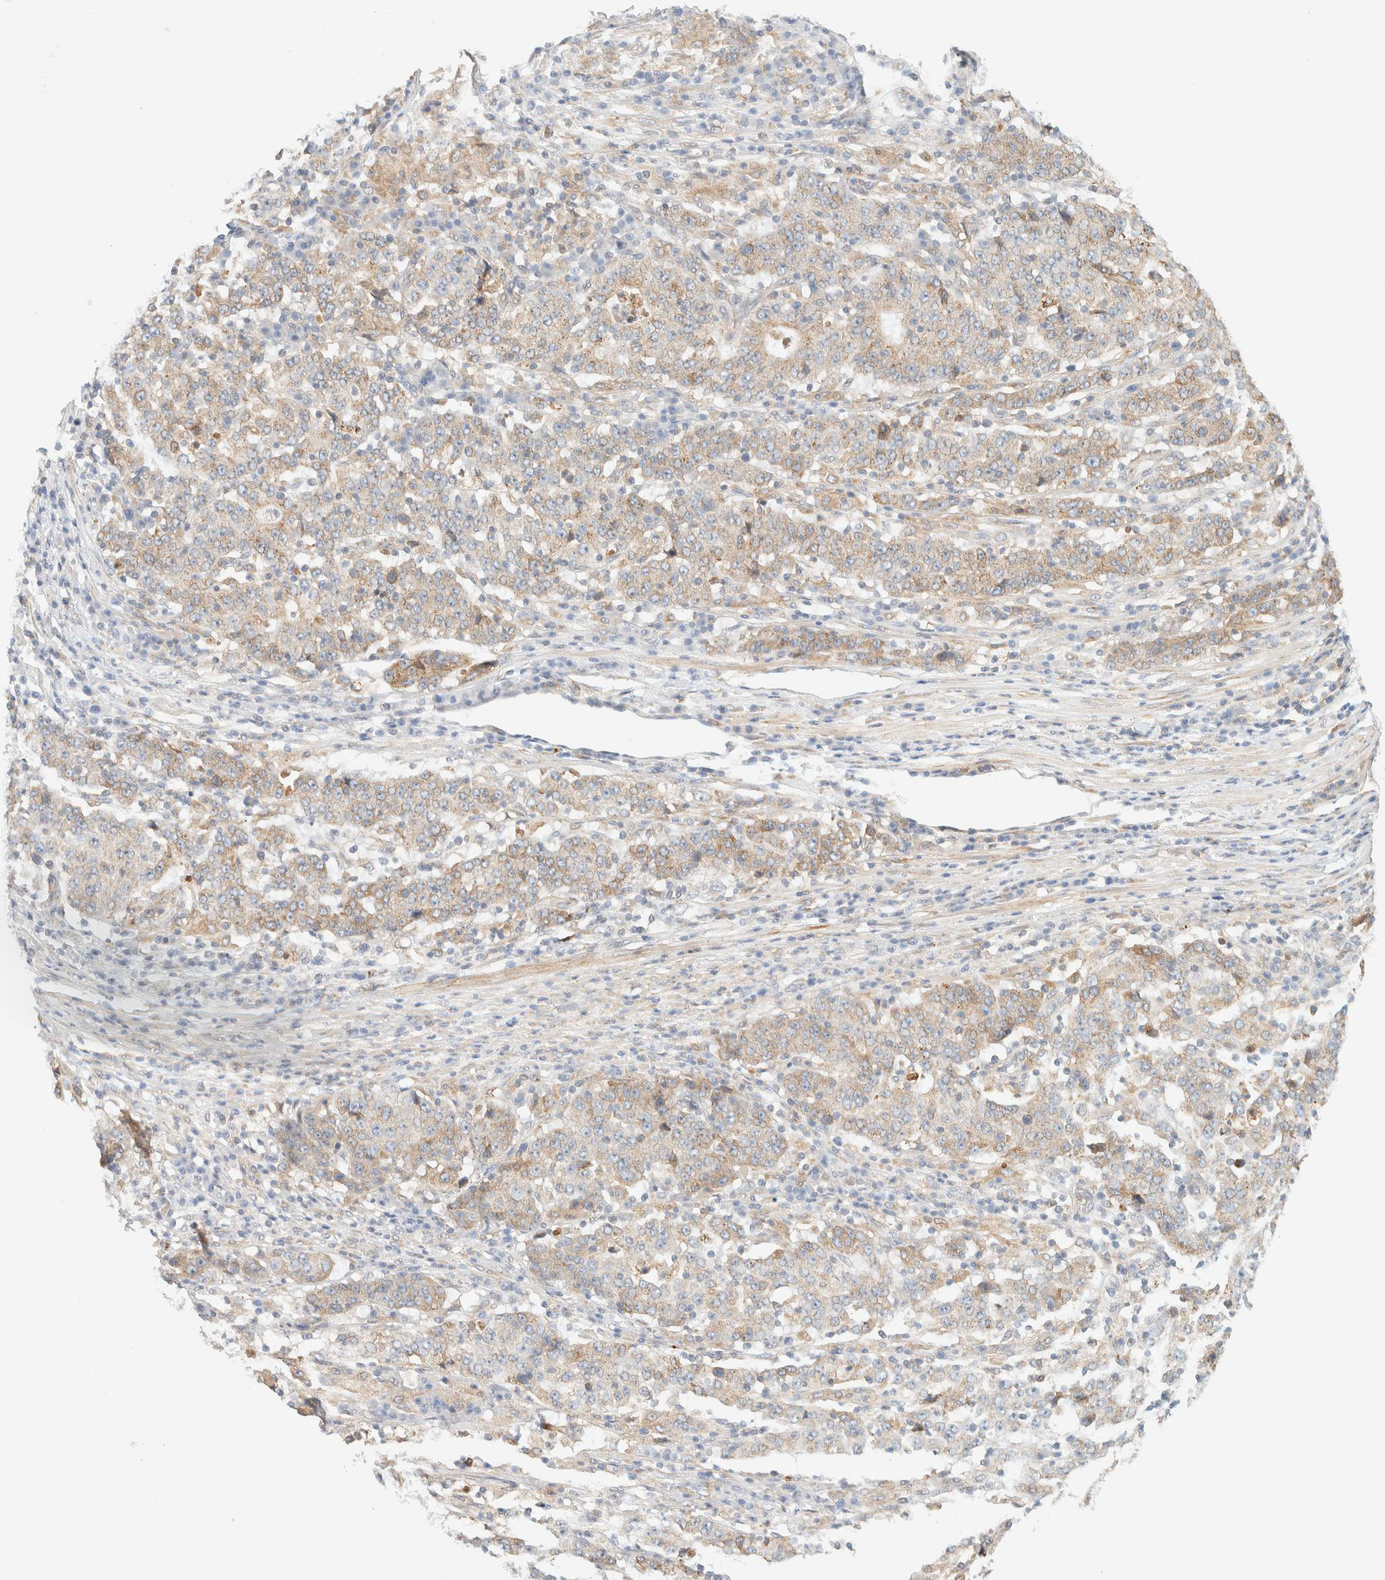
{"staining": {"intensity": "weak", "quantity": ">75%", "location": "cytoplasmic/membranous"}, "tissue": "stomach cancer", "cell_type": "Tumor cells", "image_type": "cancer", "snomed": [{"axis": "morphology", "description": "Adenocarcinoma, NOS"}, {"axis": "topography", "description": "Stomach"}], "caption": "Adenocarcinoma (stomach) was stained to show a protein in brown. There is low levels of weak cytoplasmic/membranous positivity in approximately >75% of tumor cells.", "gene": "NT5C", "patient": {"sex": "male", "age": 59}}